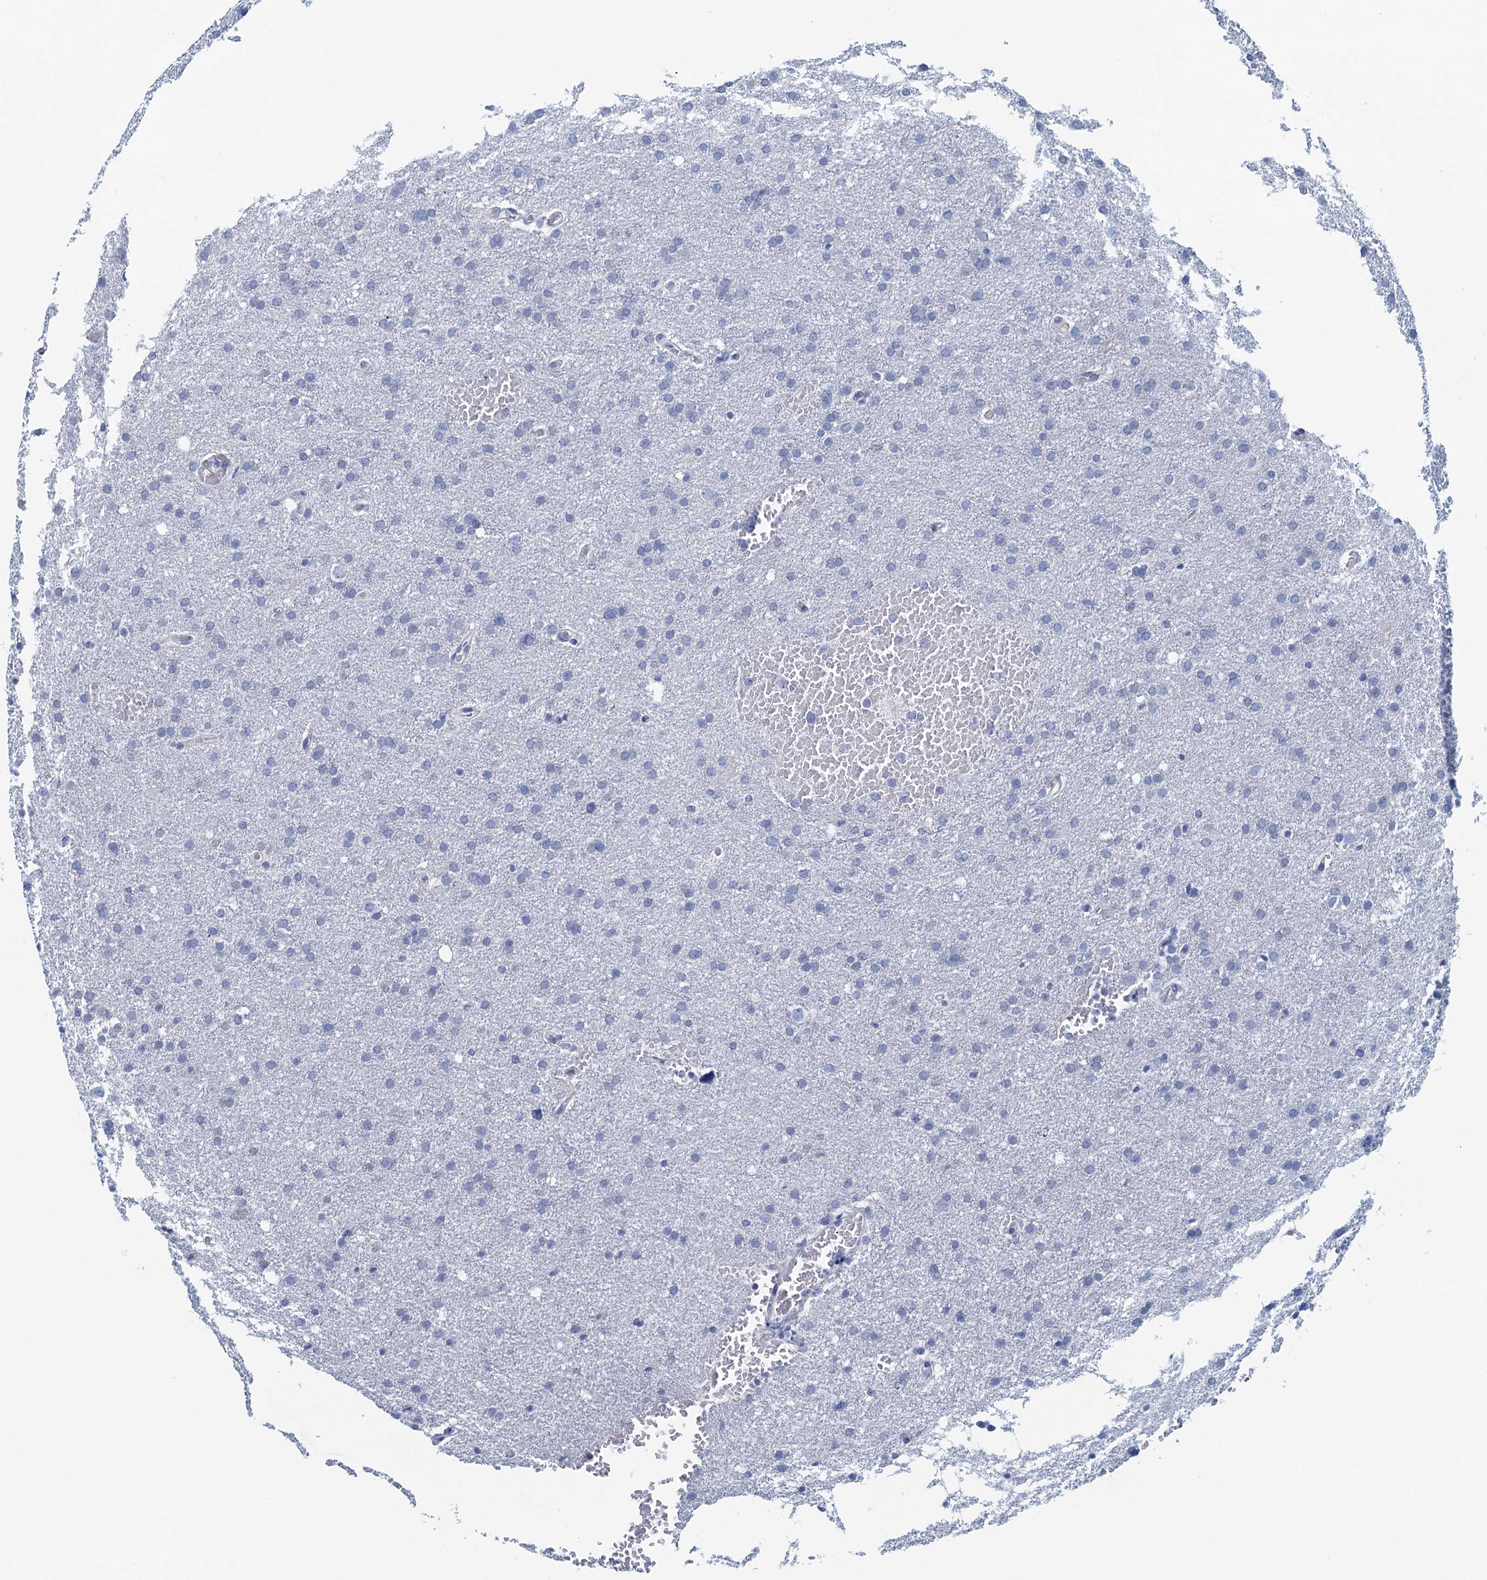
{"staining": {"intensity": "negative", "quantity": "none", "location": "none"}, "tissue": "glioma", "cell_type": "Tumor cells", "image_type": "cancer", "snomed": [{"axis": "morphology", "description": "Glioma, malignant, High grade"}, {"axis": "topography", "description": "Cerebral cortex"}], "caption": "Immunohistochemical staining of human malignant glioma (high-grade) reveals no significant positivity in tumor cells.", "gene": "C10orf88", "patient": {"sex": "female", "age": 36}}